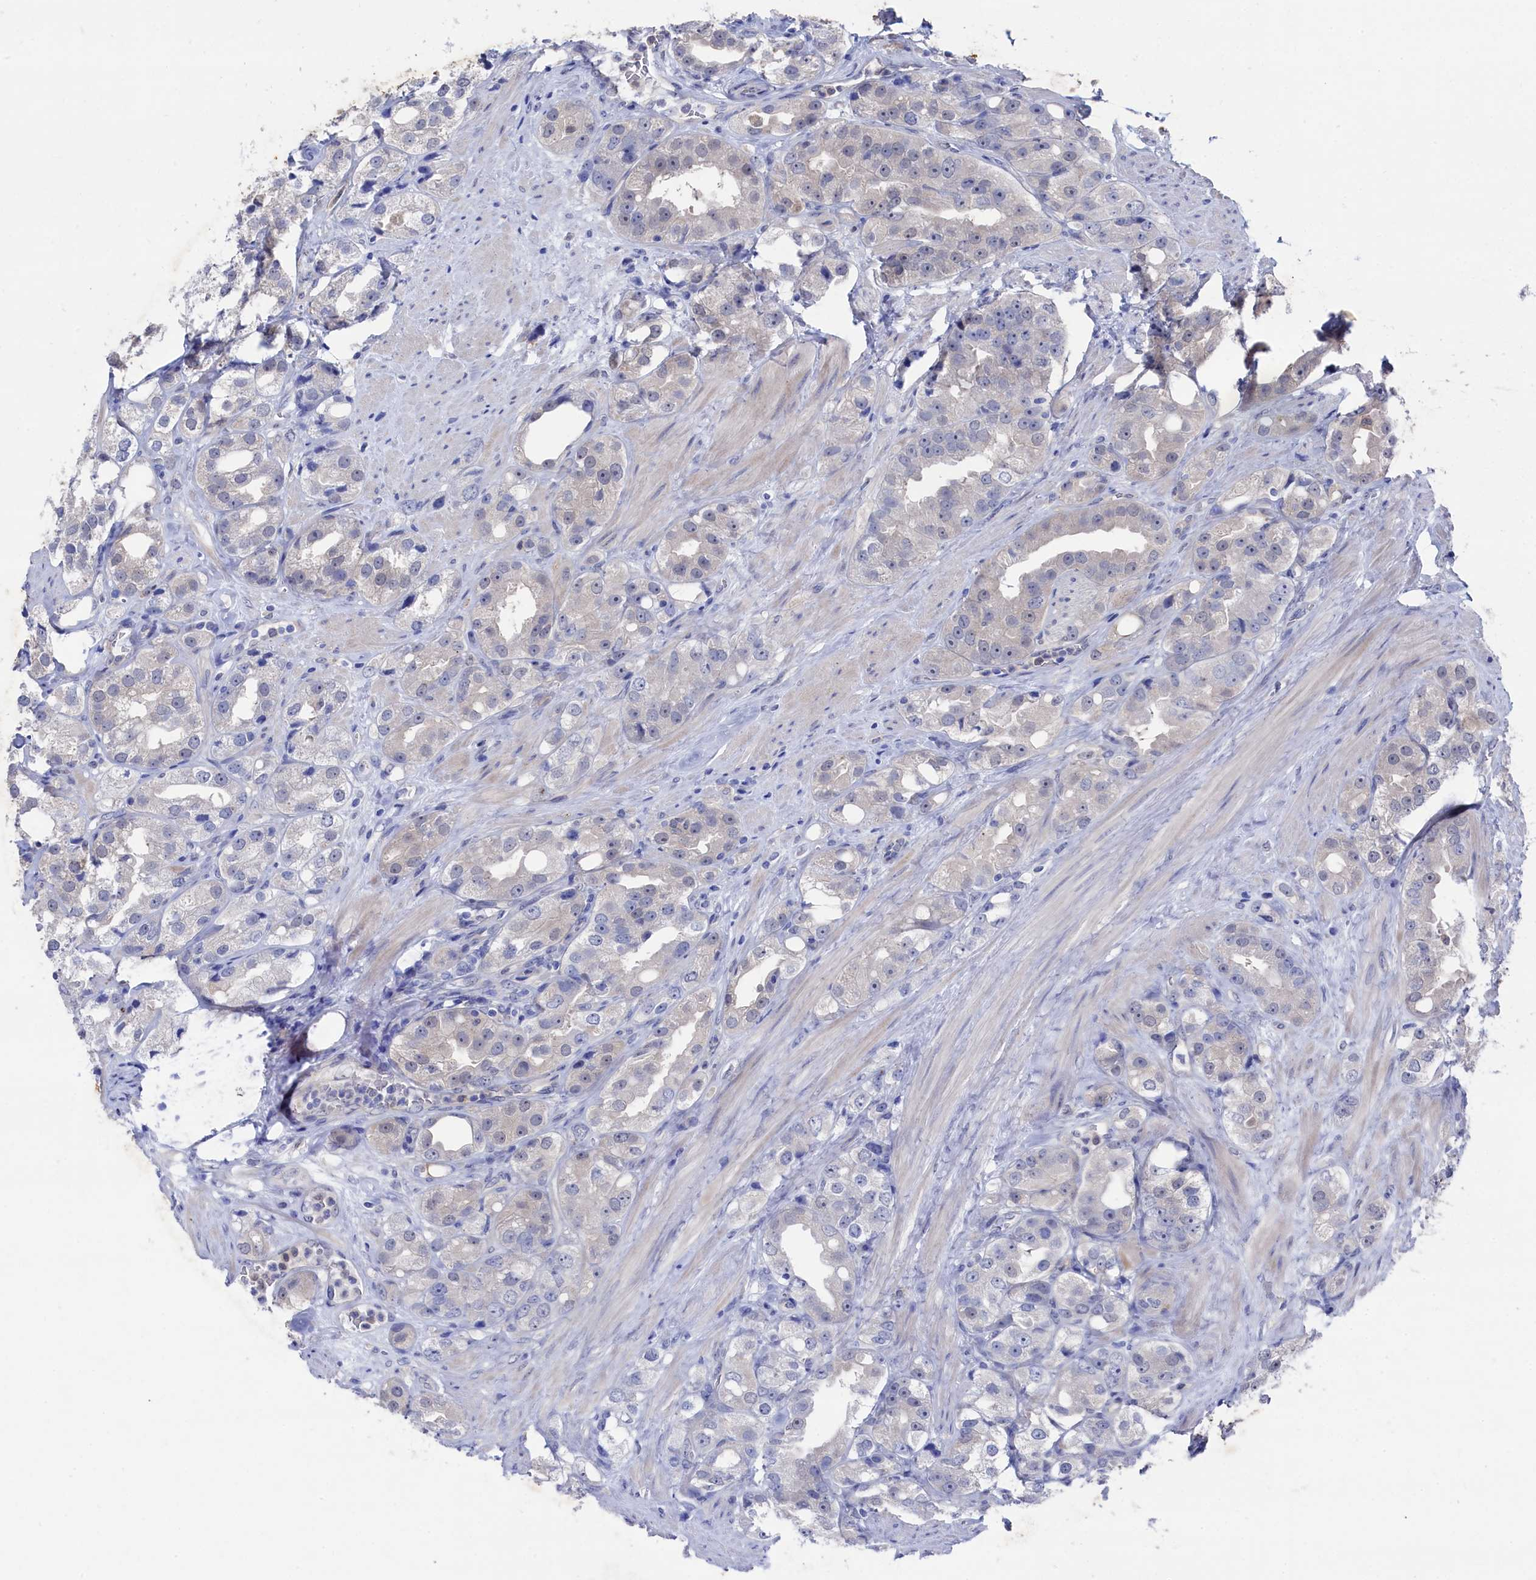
{"staining": {"intensity": "negative", "quantity": "none", "location": "none"}, "tissue": "prostate cancer", "cell_type": "Tumor cells", "image_type": "cancer", "snomed": [{"axis": "morphology", "description": "Adenocarcinoma, NOS"}, {"axis": "topography", "description": "Prostate"}], "caption": "High power microscopy image of an immunohistochemistry histopathology image of prostate adenocarcinoma, revealing no significant expression in tumor cells.", "gene": "RNH1", "patient": {"sex": "male", "age": 79}}